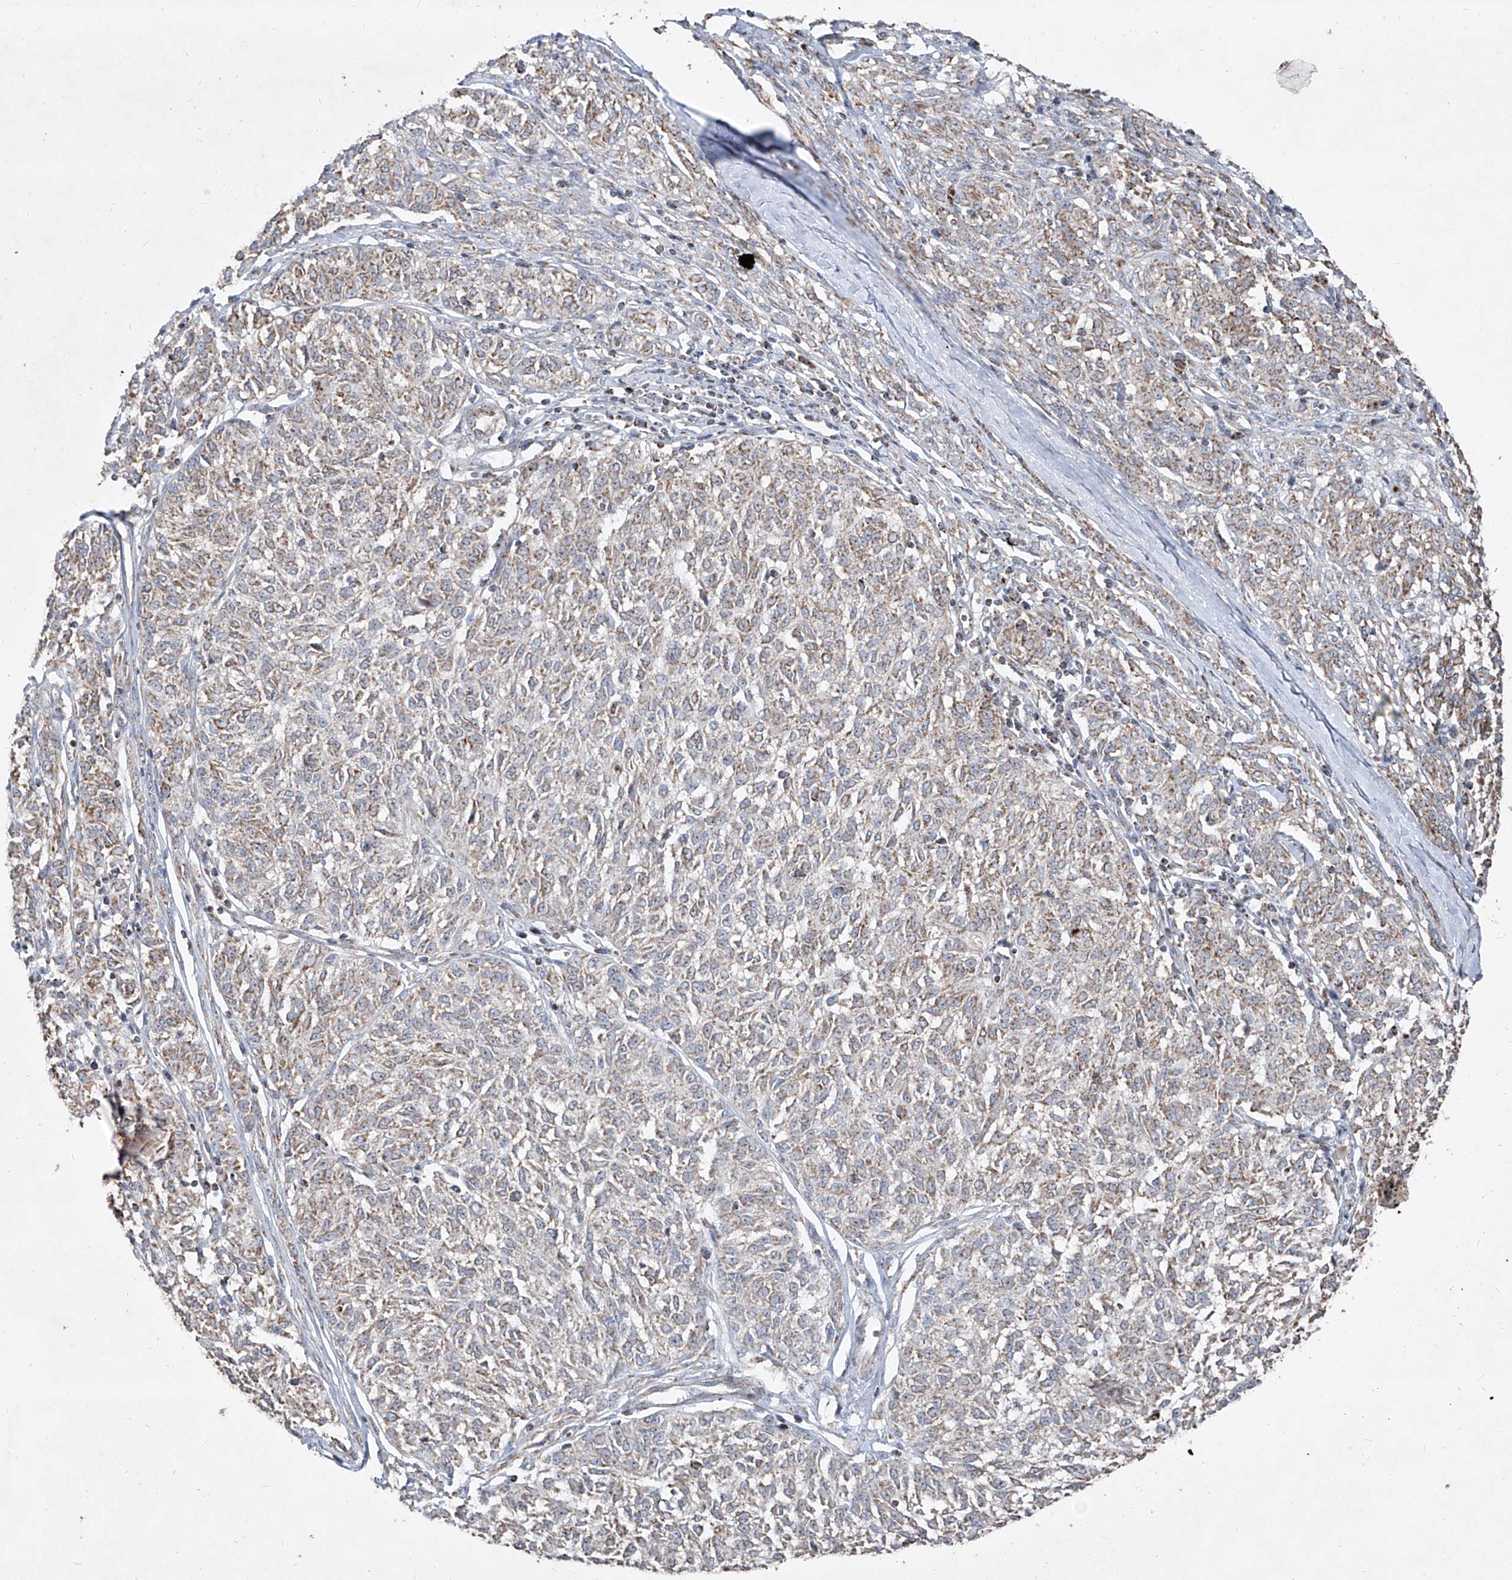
{"staining": {"intensity": "weak", "quantity": "<25%", "location": "cytoplasmic/membranous"}, "tissue": "melanoma", "cell_type": "Tumor cells", "image_type": "cancer", "snomed": [{"axis": "morphology", "description": "Malignant melanoma, NOS"}, {"axis": "topography", "description": "Skin"}], "caption": "Protein analysis of melanoma demonstrates no significant staining in tumor cells.", "gene": "NDUFB3", "patient": {"sex": "female", "age": 72}}